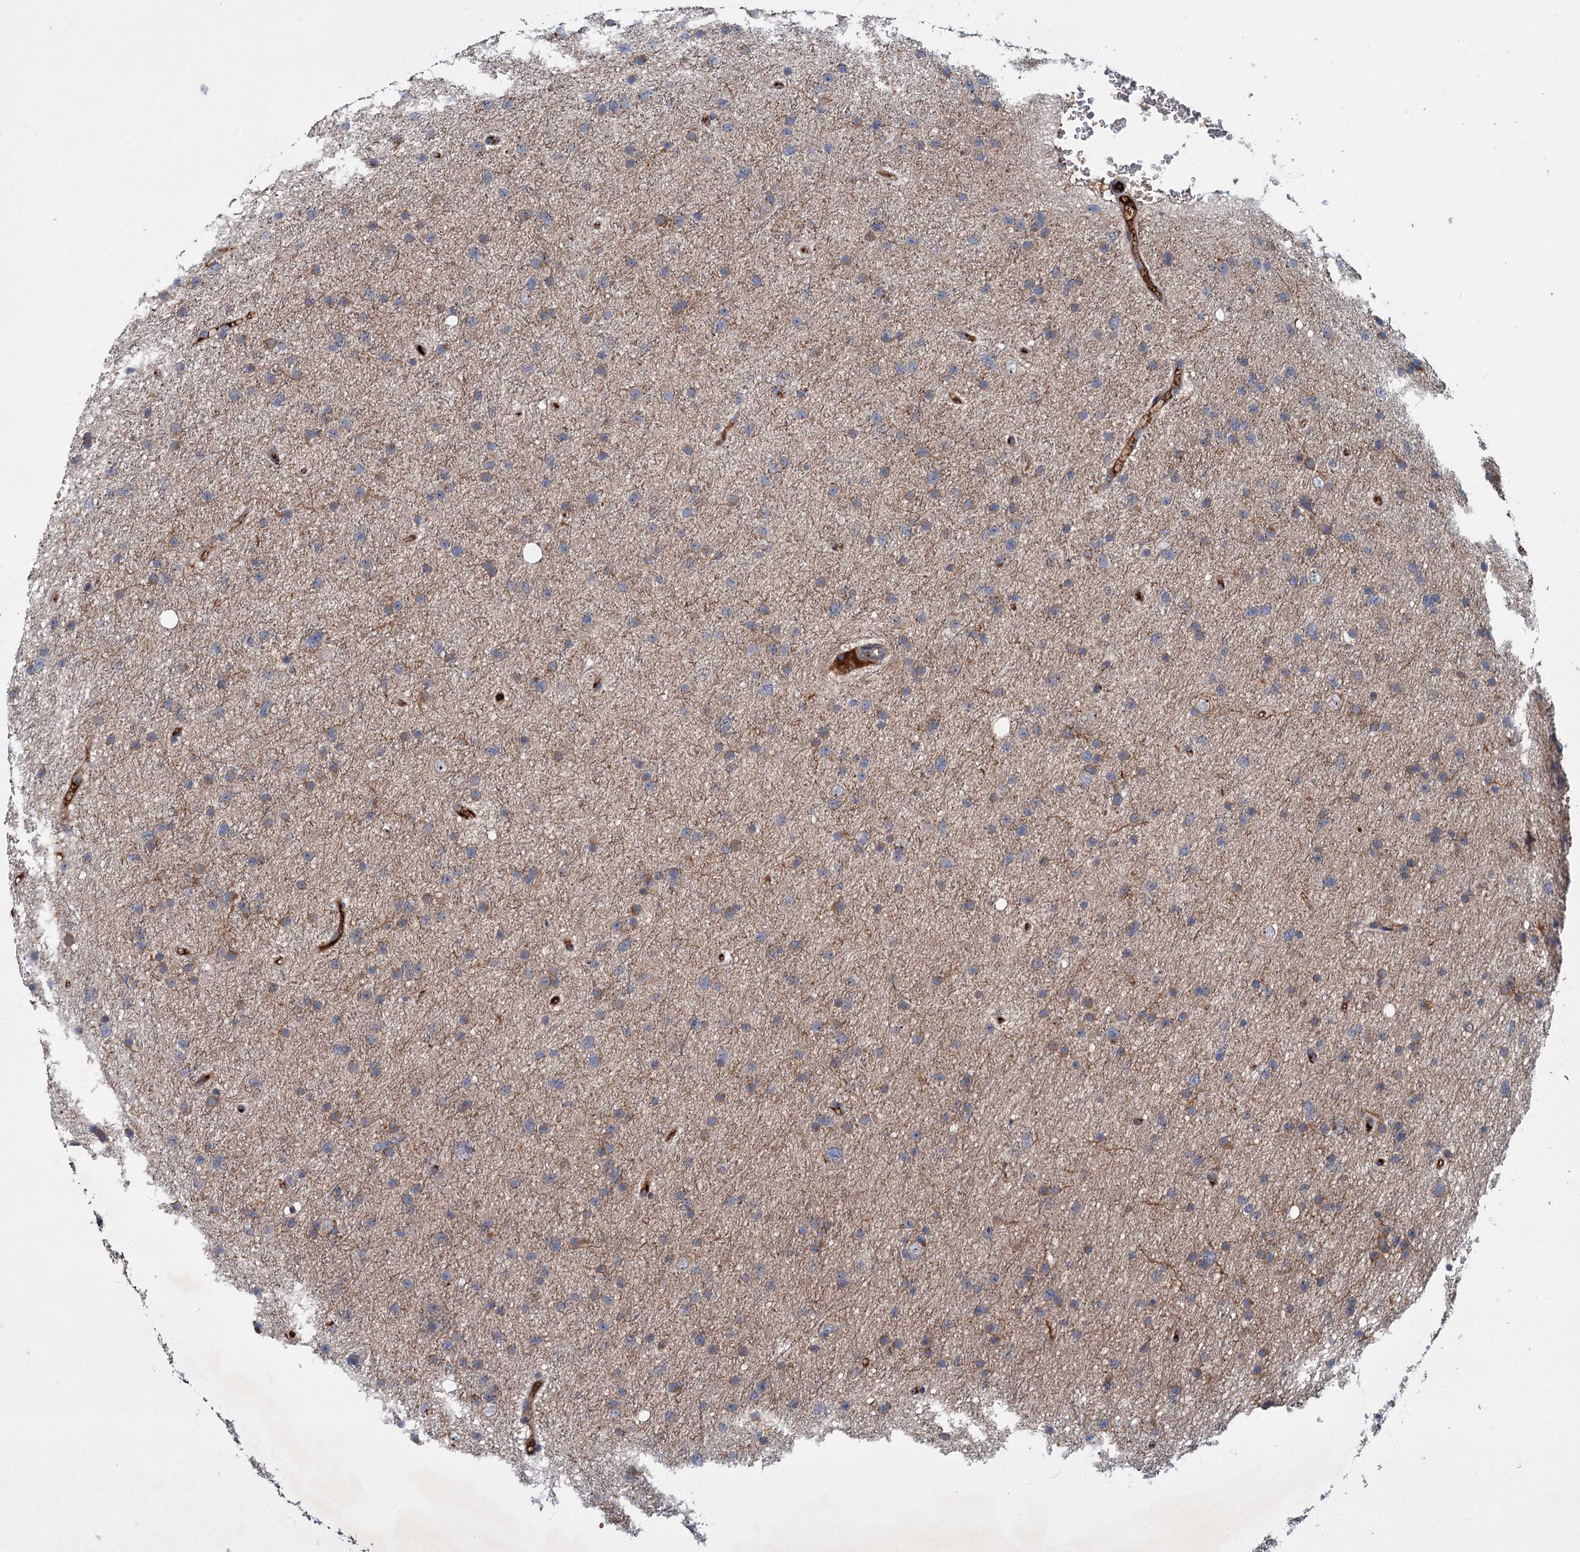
{"staining": {"intensity": "weak", "quantity": ">75%", "location": "cytoplasmic/membranous"}, "tissue": "glioma", "cell_type": "Tumor cells", "image_type": "cancer", "snomed": [{"axis": "morphology", "description": "Glioma, malignant, Low grade"}, {"axis": "topography", "description": "Cerebral cortex"}], "caption": "Immunohistochemical staining of human low-grade glioma (malignant) shows weak cytoplasmic/membranous protein expression in about >75% of tumor cells. (Brightfield microscopy of DAB IHC at high magnification).", "gene": "CHRD", "patient": {"sex": "female", "age": 39}}